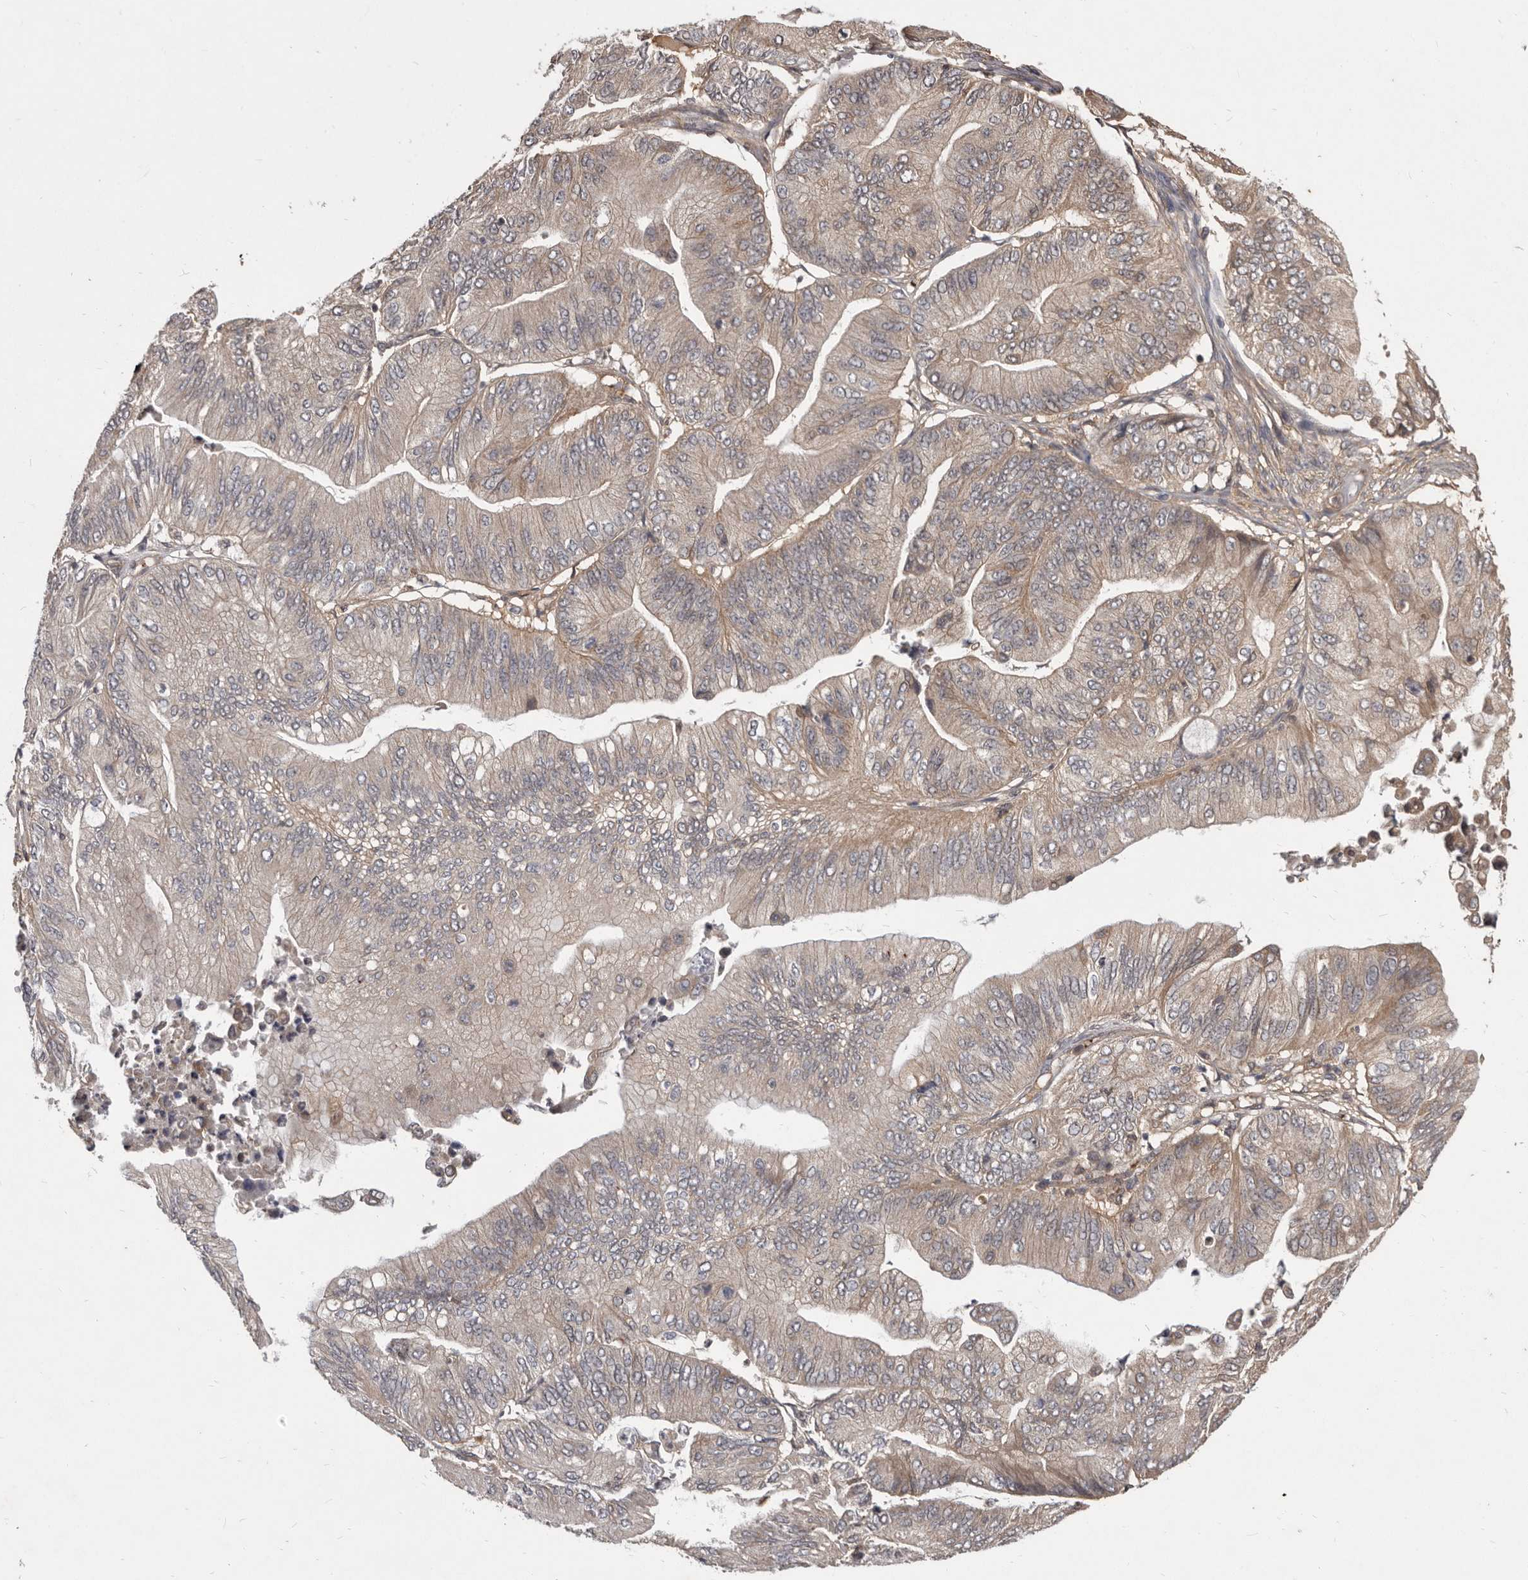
{"staining": {"intensity": "weak", "quantity": "25%-75%", "location": "cytoplasmic/membranous"}, "tissue": "ovarian cancer", "cell_type": "Tumor cells", "image_type": "cancer", "snomed": [{"axis": "morphology", "description": "Cystadenocarcinoma, mucinous, NOS"}, {"axis": "topography", "description": "Ovary"}], "caption": "Mucinous cystadenocarcinoma (ovarian) stained for a protein (brown) displays weak cytoplasmic/membranous positive expression in approximately 25%-75% of tumor cells.", "gene": "DNAJC28", "patient": {"sex": "female", "age": 61}}